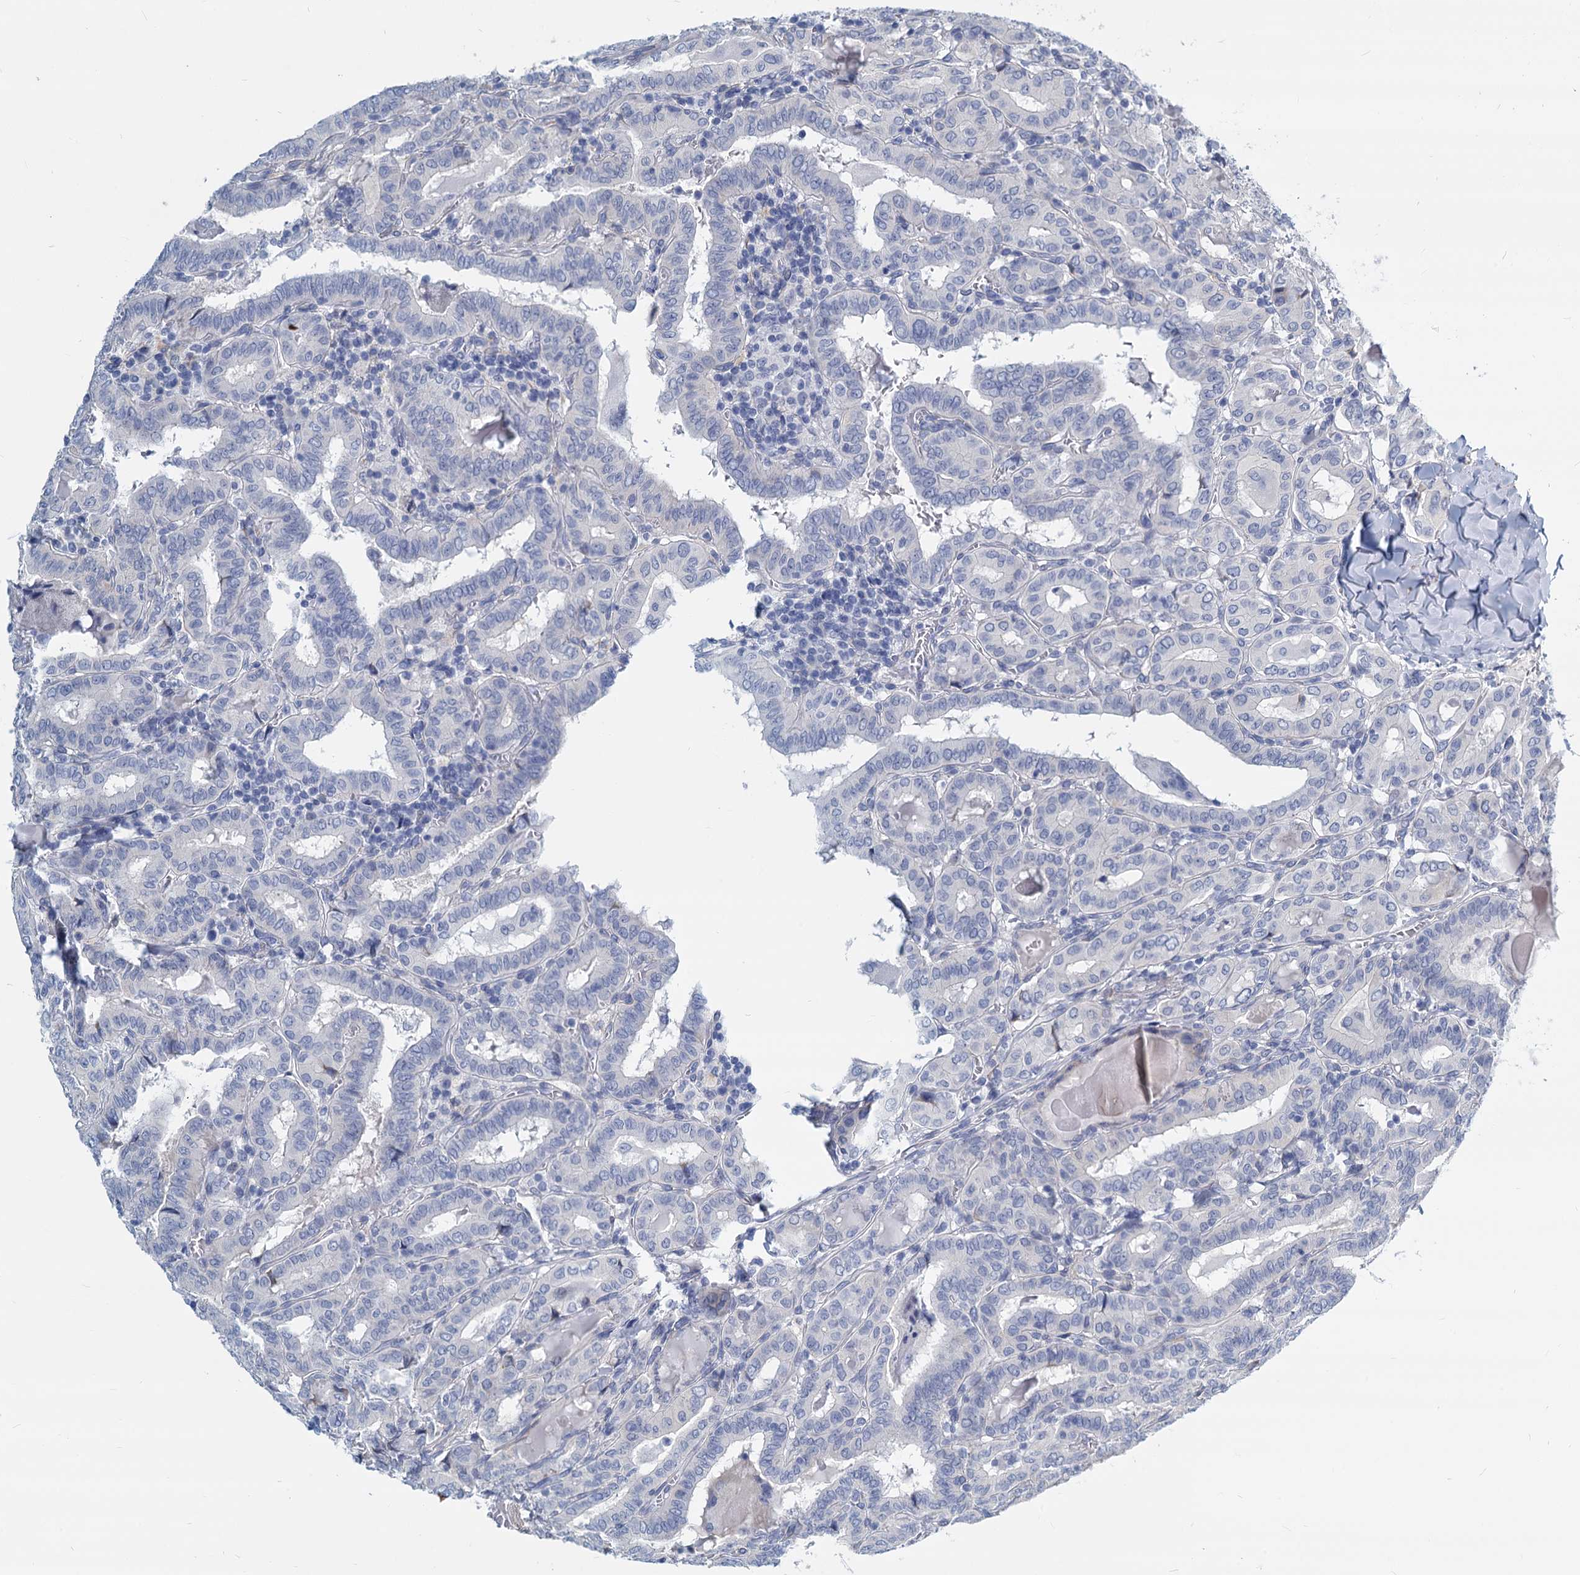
{"staining": {"intensity": "negative", "quantity": "none", "location": "none"}, "tissue": "thyroid cancer", "cell_type": "Tumor cells", "image_type": "cancer", "snomed": [{"axis": "morphology", "description": "Papillary adenocarcinoma, NOS"}, {"axis": "topography", "description": "Thyroid gland"}], "caption": "Immunohistochemistry of human thyroid papillary adenocarcinoma shows no positivity in tumor cells.", "gene": "GSTM3", "patient": {"sex": "female", "age": 72}}